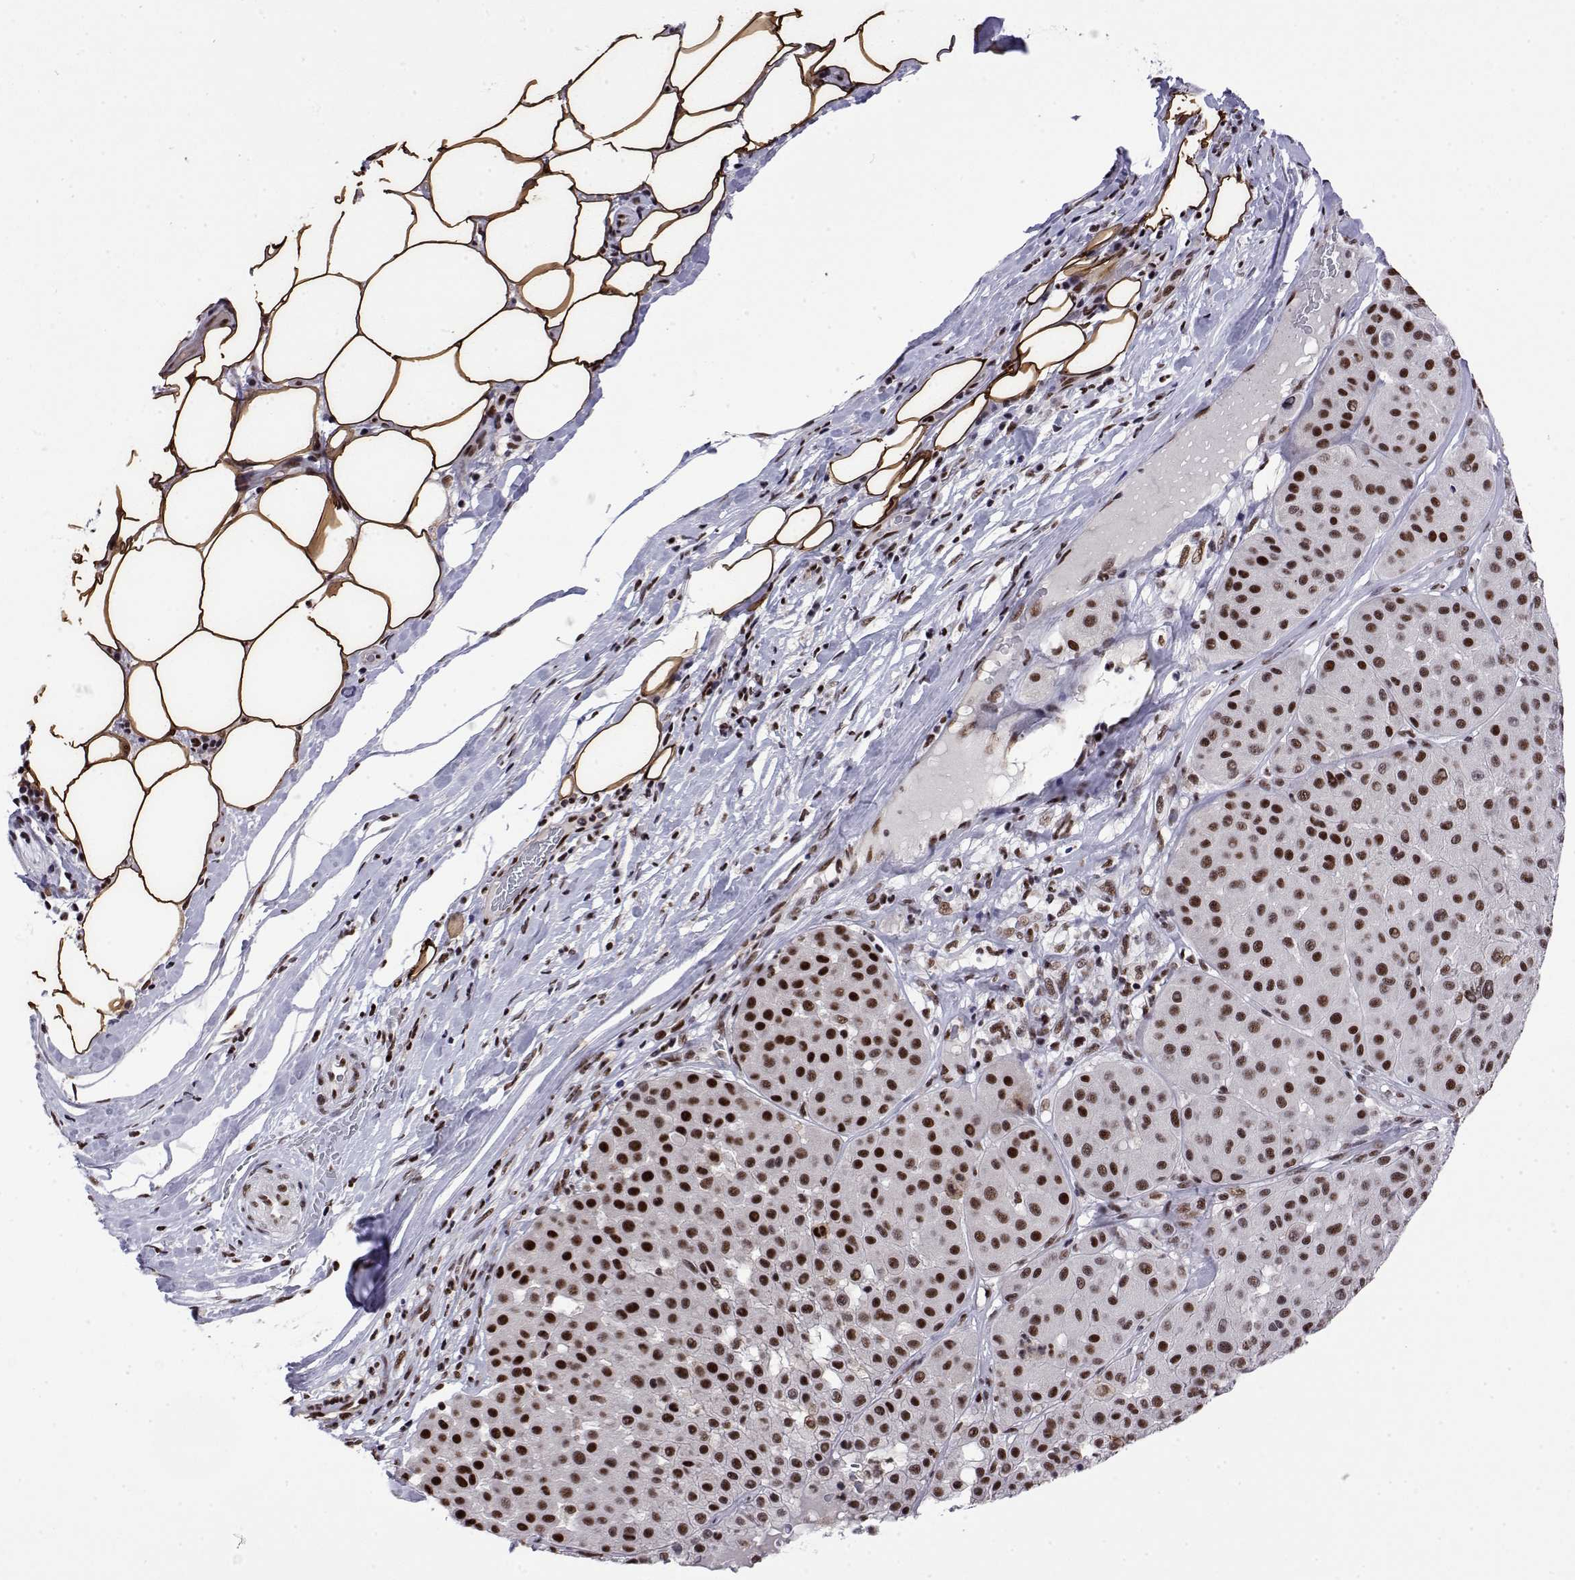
{"staining": {"intensity": "strong", "quantity": "25%-75%", "location": "nuclear"}, "tissue": "melanoma", "cell_type": "Tumor cells", "image_type": "cancer", "snomed": [{"axis": "morphology", "description": "Malignant melanoma, Metastatic site"}, {"axis": "topography", "description": "Smooth muscle"}], "caption": "Protein analysis of malignant melanoma (metastatic site) tissue shows strong nuclear expression in about 25%-75% of tumor cells. (brown staining indicates protein expression, while blue staining denotes nuclei).", "gene": "POLDIP3", "patient": {"sex": "male", "age": 41}}